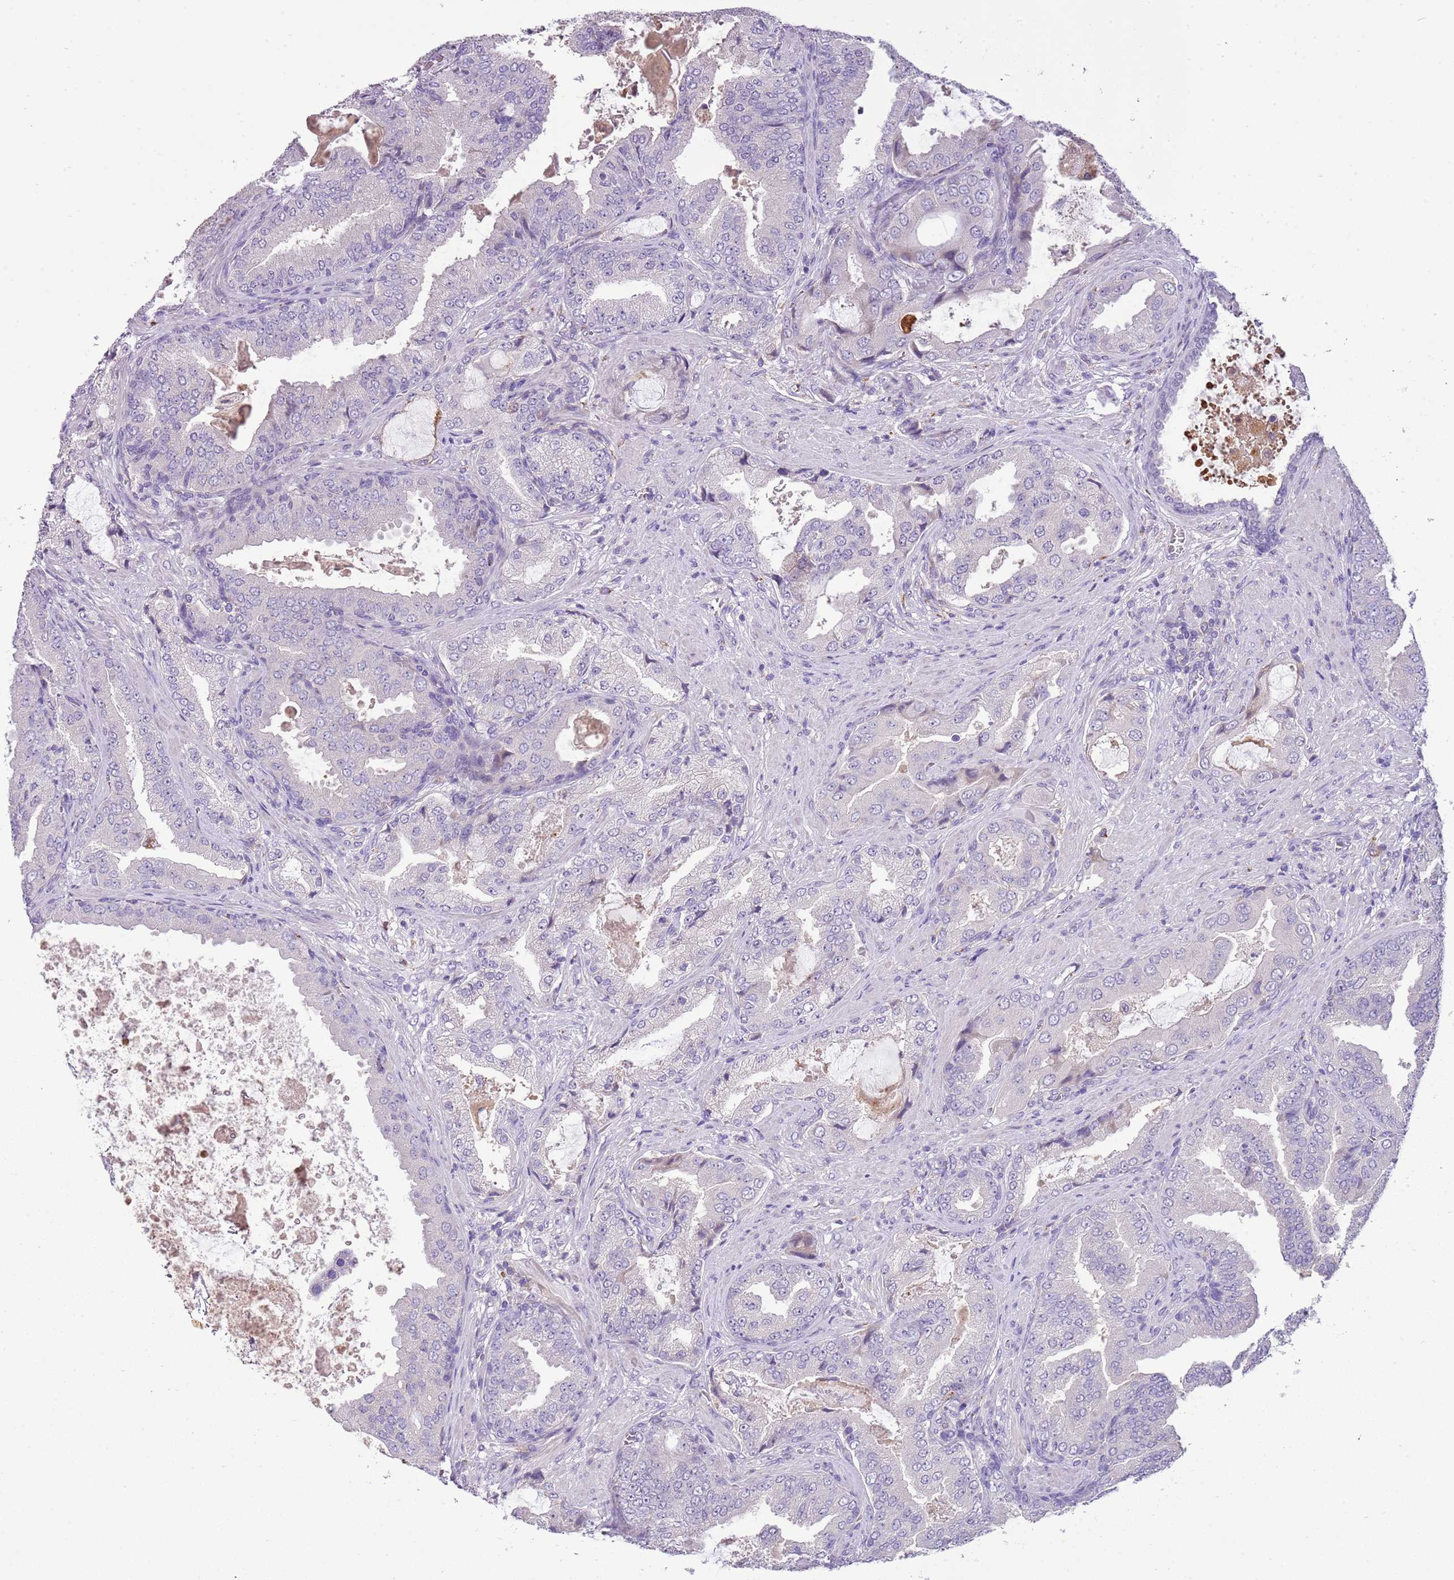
{"staining": {"intensity": "negative", "quantity": "none", "location": "none"}, "tissue": "prostate cancer", "cell_type": "Tumor cells", "image_type": "cancer", "snomed": [{"axis": "morphology", "description": "Adenocarcinoma, High grade"}, {"axis": "topography", "description": "Prostate"}], "caption": "An IHC micrograph of prostate cancer is shown. There is no staining in tumor cells of prostate cancer.", "gene": "SCAMP5", "patient": {"sex": "male", "age": 68}}